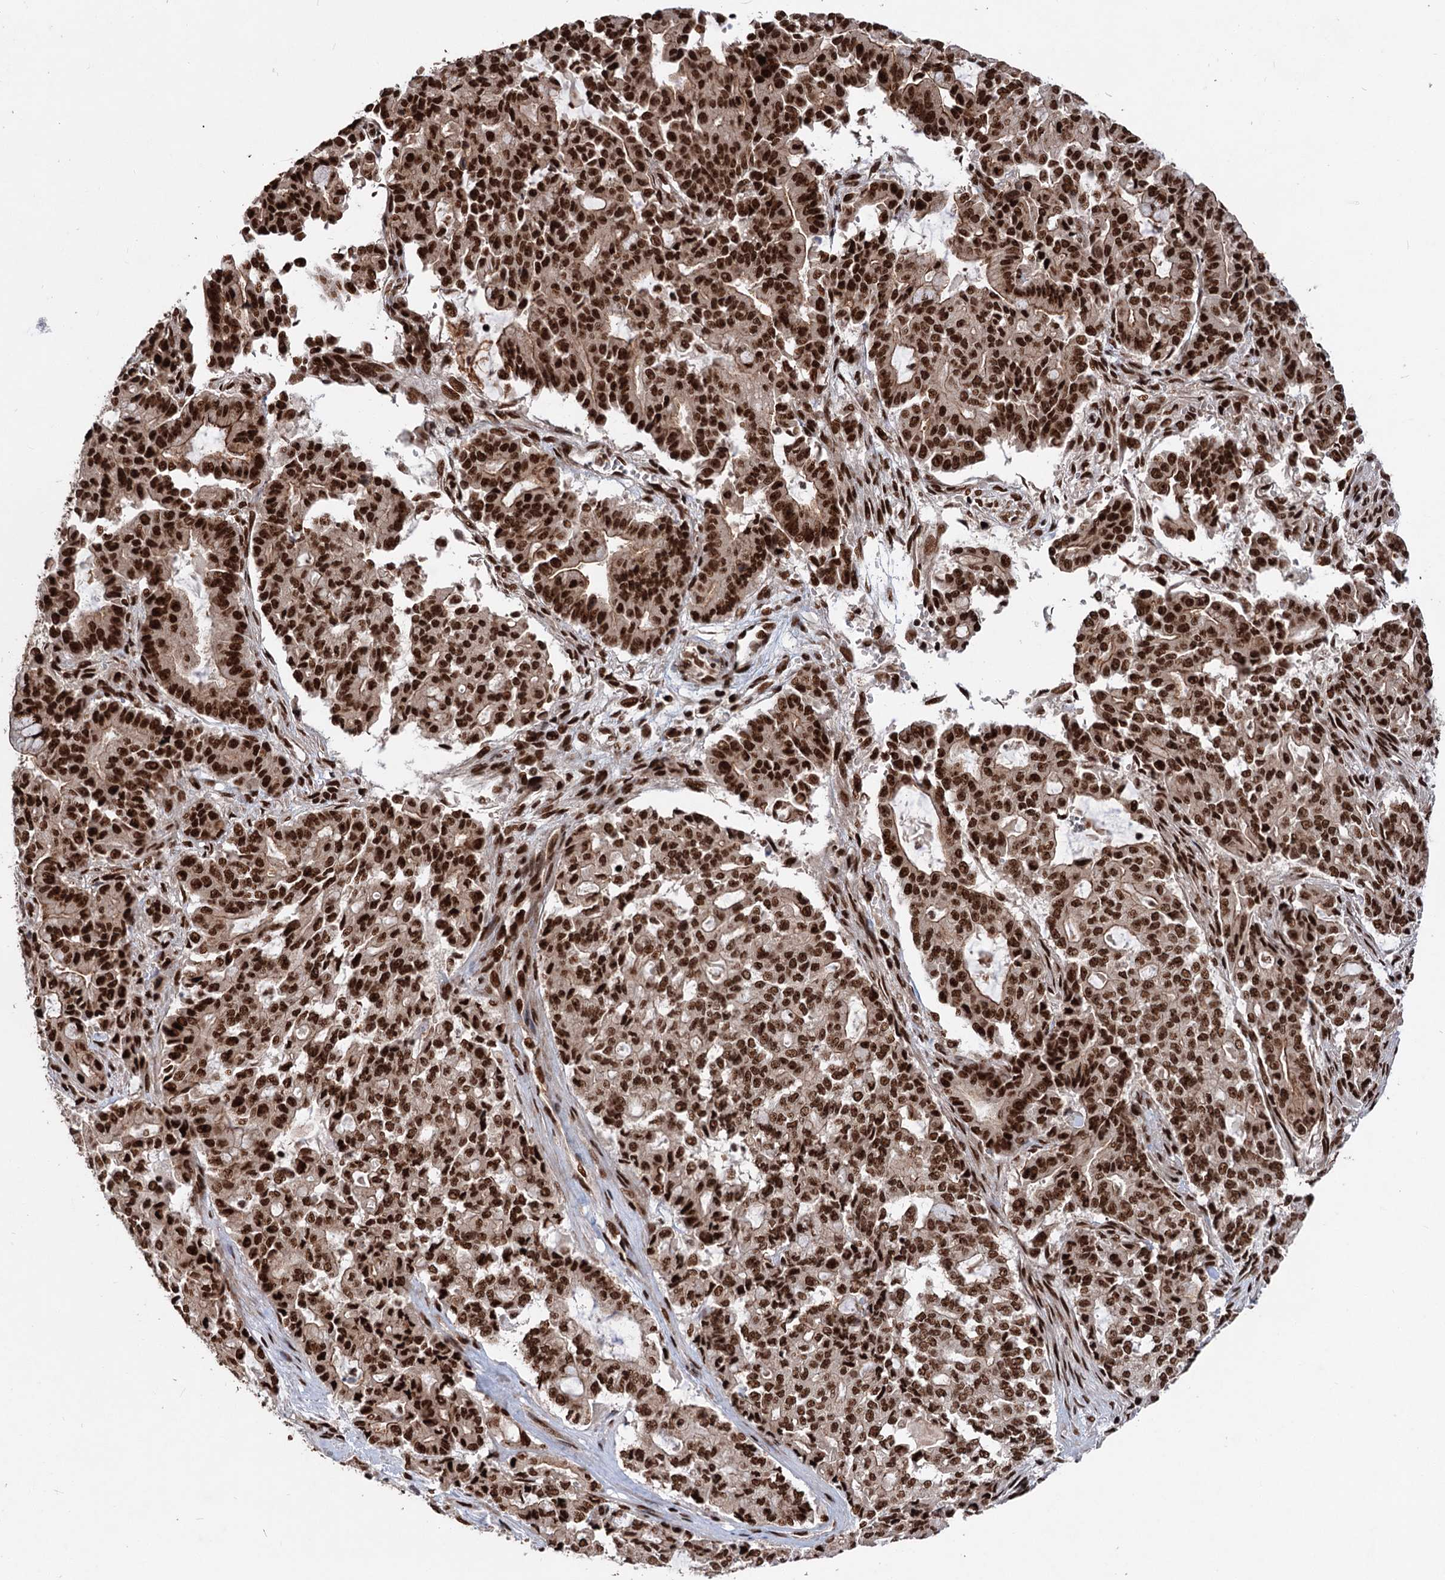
{"staining": {"intensity": "strong", "quantity": ">75%", "location": "cytoplasmic/membranous,nuclear"}, "tissue": "pancreatic cancer", "cell_type": "Tumor cells", "image_type": "cancer", "snomed": [{"axis": "morphology", "description": "Adenocarcinoma, NOS"}, {"axis": "topography", "description": "Pancreas"}], "caption": "A brown stain highlights strong cytoplasmic/membranous and nuclear expression of a protein in human pancreatic cancer tumor cells. Nuclei are stained in blue.", "gene": "MAML1", "patient": {"sex": "male", "age": 63}}